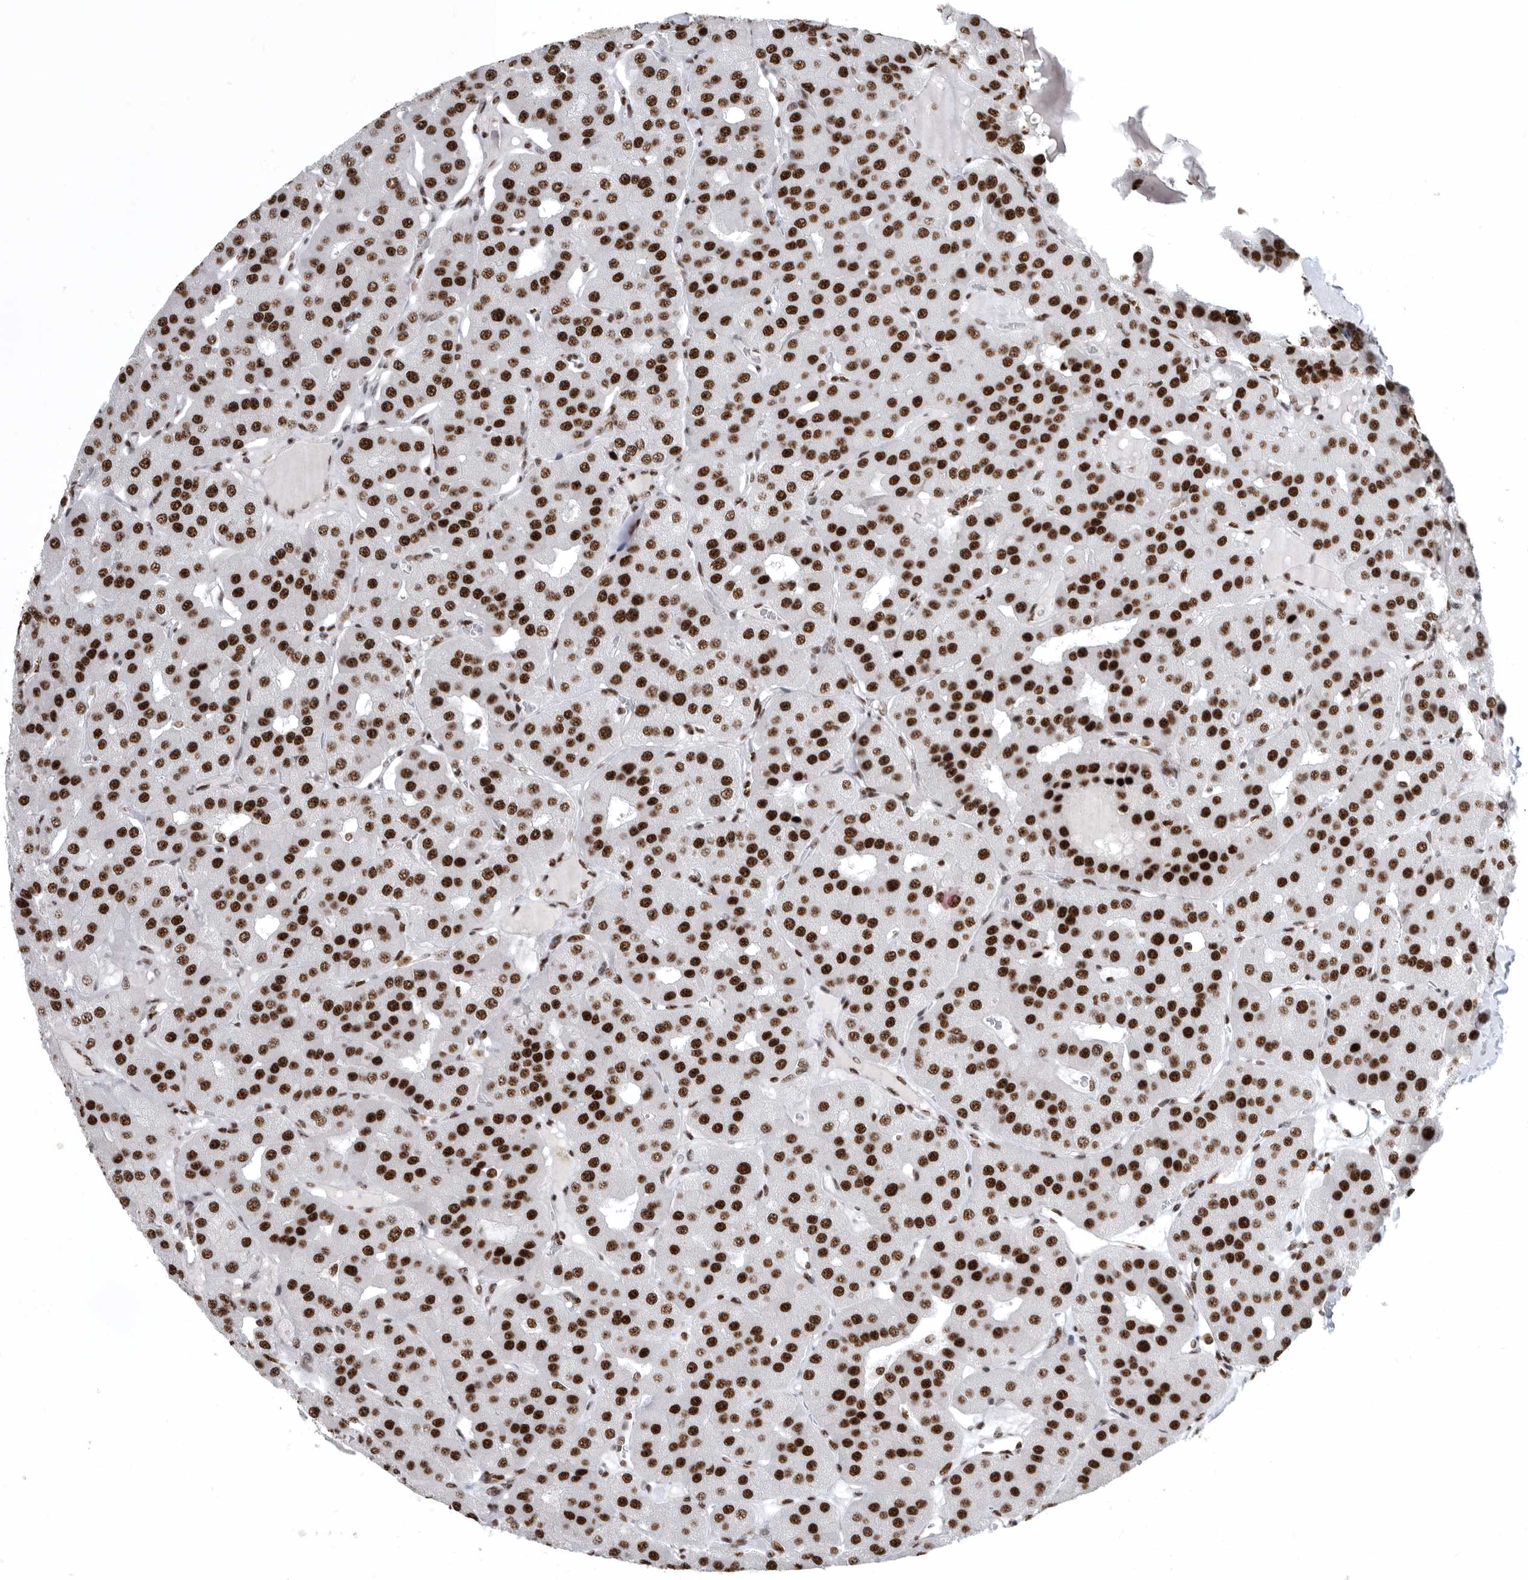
{"staining": {"intensity": "strong", "quantity": ">75%", "location": "nuclear"}, "tissue": "parathyroid gland", "cell_type": "Glandular cells", "image_type": "normal", "snomed": [{"axis": "morphology", "description": "Normal tissue, NOS"}, {"axis": "morphology", "description": "Adenoma, NOS"}, {"axis": "topography", "description": "Parathyroid gland"}], "caption": "Immunohistochemical staining of unremarkable parathyroid gland demonstrates strong nuclear protein staining in about >75% of glandular cells.", "gene": "BCLAF1", "patient": {"sex": "female", "age": 86}}